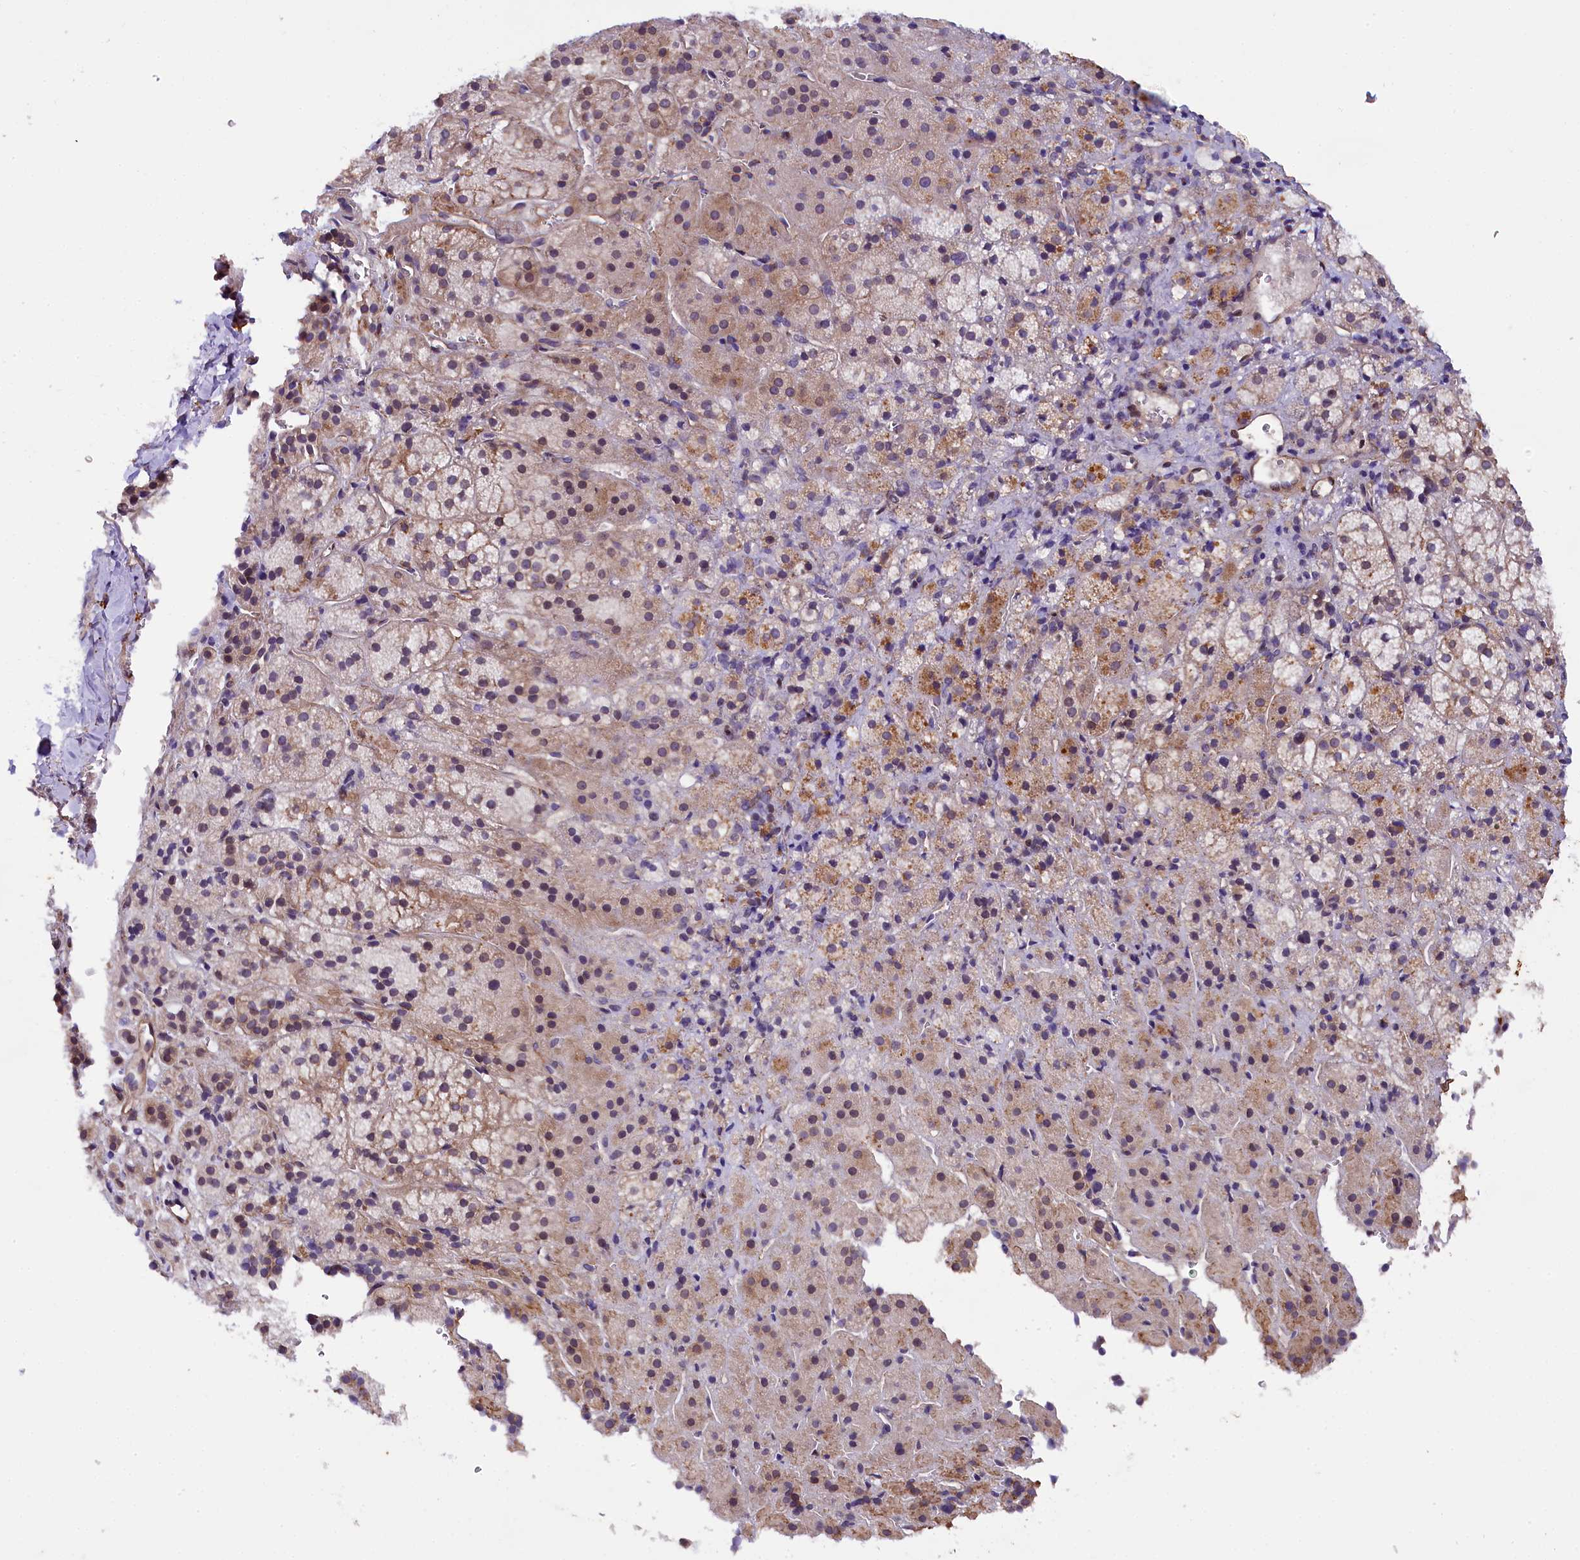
{"staining": {"intensity": "weak", "quantity": "25%-75%", "location": "cytoplasmic/membranous,nuclear"}, "tissue": "adrenal gland", "cell_type": "Glandular cells", "image_type": "normal", "snomed": [{"axis": "morphology", "description": "Normal tissue, NOS"}, {"axis": "topography", "description": "Adrenal gland"}], "caption": "Normal adrenal gland was stained to show a protein in brown. There is low levels of weak cytoplasmic/membranous,nuclear positivity in about 25%-75% of glandular cells. The staining was performed using DAB to visualize the protein expression in brown, while the nuclei were stained in blue with hematoxylin (Magnification: 20x).", "gene": "SP4", "patient": {"sex": "female", "age": 44}}